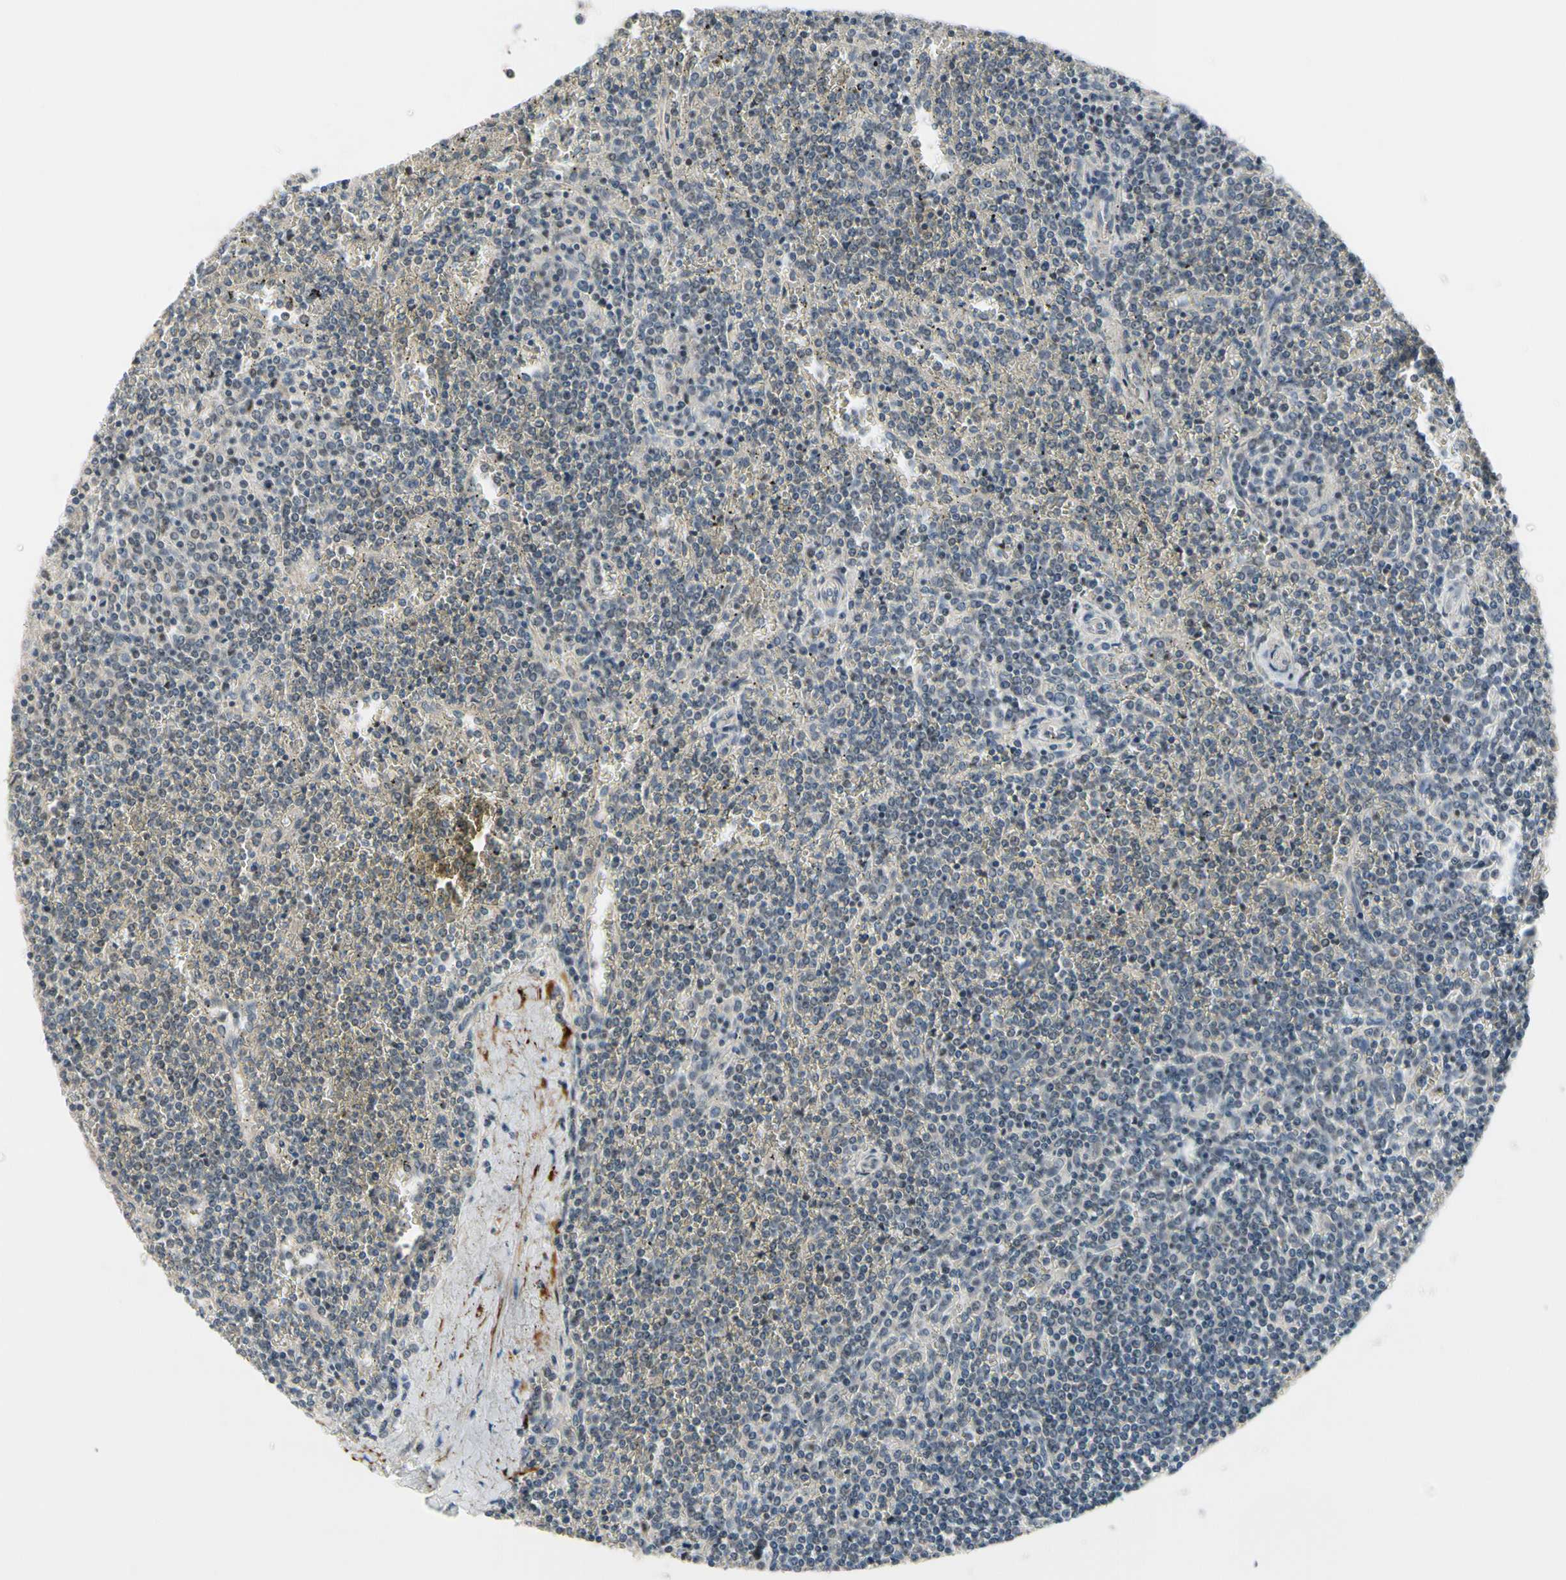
{"staining": {"intensity": "negative", "quantity": "none", "location": "none"}, "tissue": "lymphoma", "cell_type": "Tumor cells", "image_type": "cancer", "snomed": [{"axis": "morphology", "description": "Malignant lymphoma, non-Hodgkin's type, Low grade"}, {"axis": "topography", "description": "Spleen"}], "caption": "High magnification brightfield microscopy of malignant lymphoma, non-Hodgkin's type (low-grade) stained with DAB (3,3'-diaminobenzidine) (brown) and counterstained with hematoxylin (blue): tumor cells show no significant positivity.", "gene": "SLC27A6", "patient": {"sex": "female", "age": 19}}